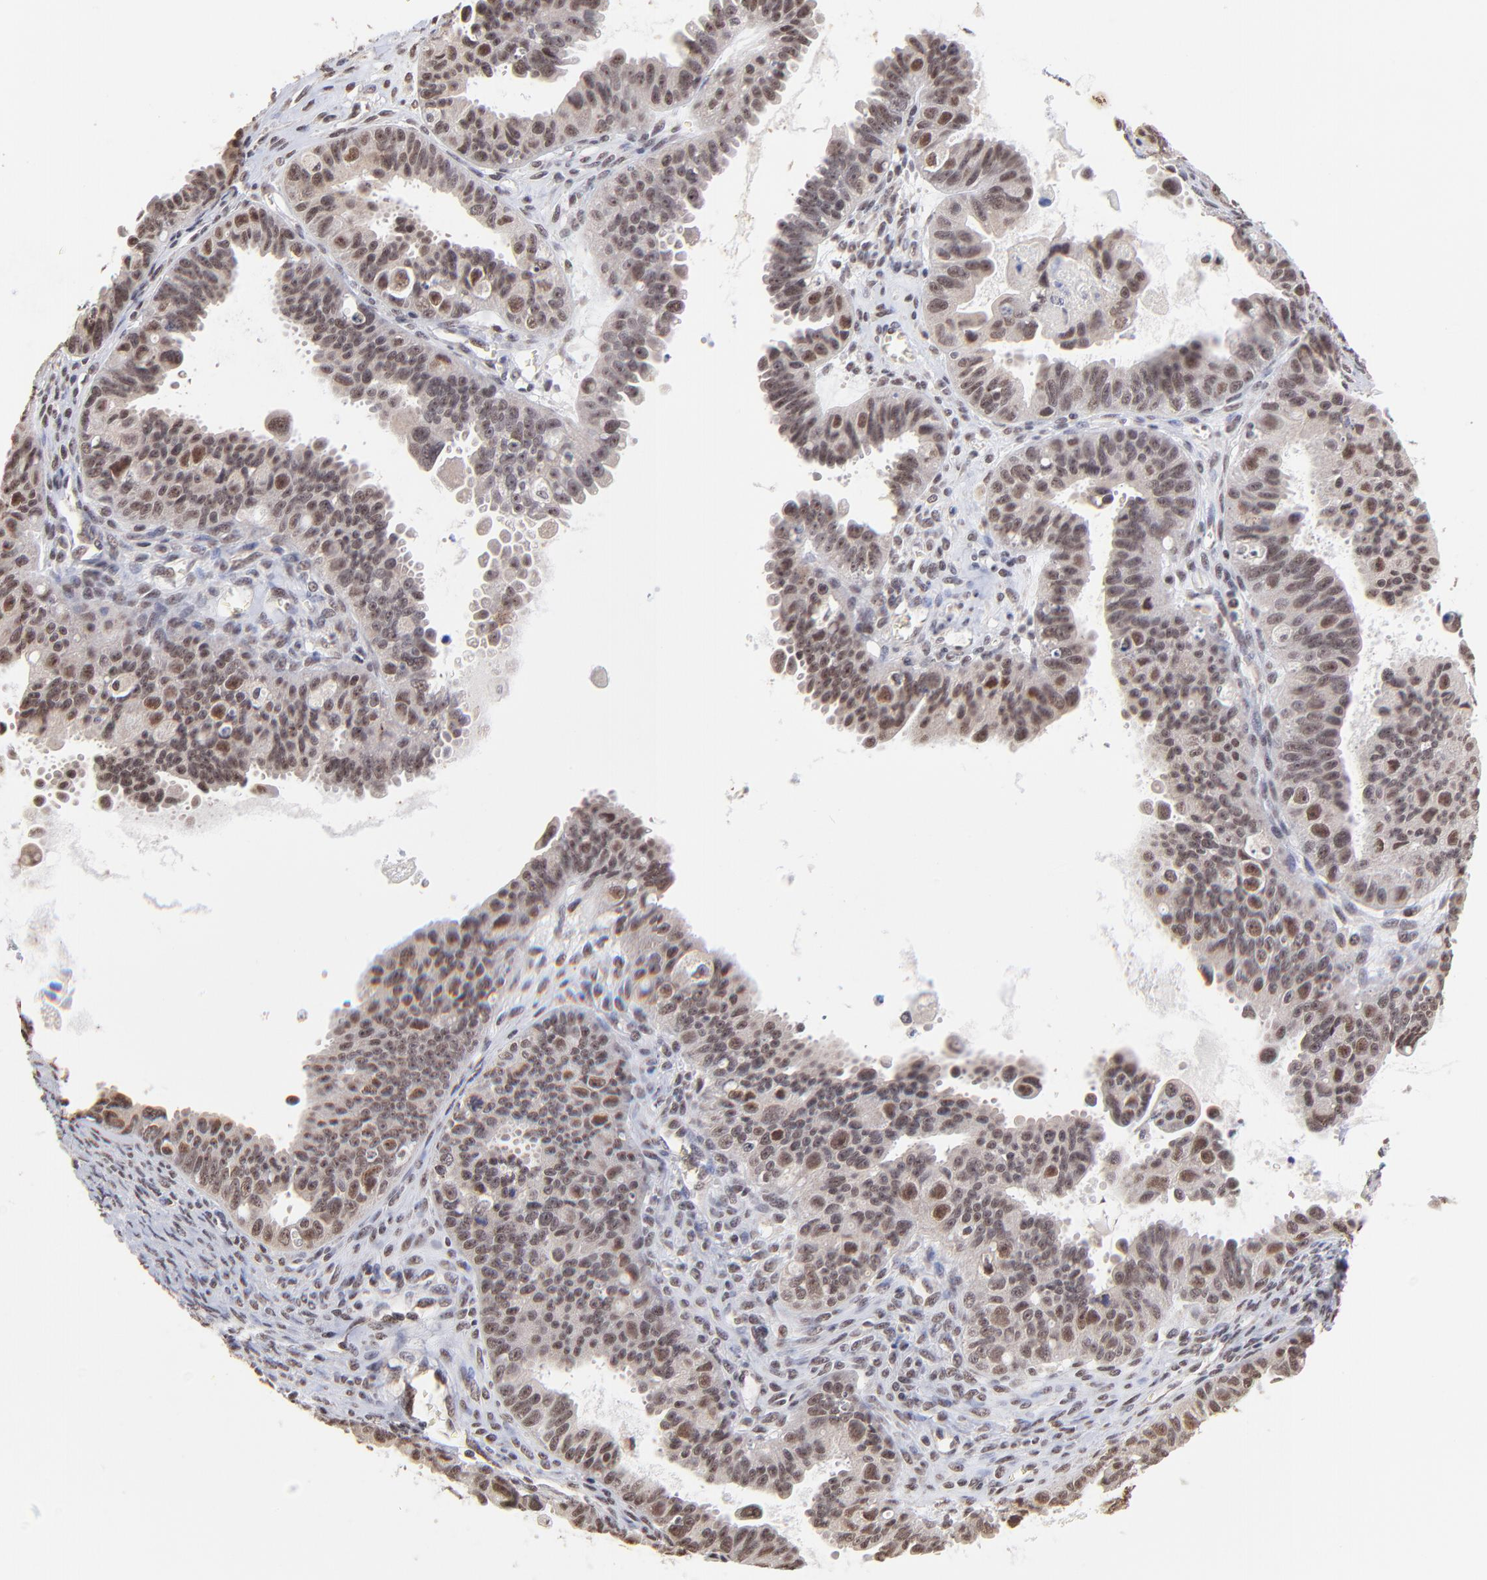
{"staining": {"intensity": "moderate", "quantity": ">75%", "location": "nuclear"}, "tissue": "ovarian cancer", "cell_type": "Tumor cells", "image_type": "cancer", "snomed": [{"axis": "morphology", "description": "Carcinoma, endometroid"}, {"axis": "topography", "description": "Ovary"}], "caption": "High-magnification brightfield microscopy of endometroid carcinoma (ovarian) stained with DAB (3,3'-diaminobenzidine) (brown) and counterstained with hematoxylin (blue). tumor cells exhibit moderate nuclear expression is identified in about>75% of cells. (Brightfield microscopy of DAB IHC at high magnification).", "gene": "ZNF670", "patient": {"sex": "female", "age": 85}}